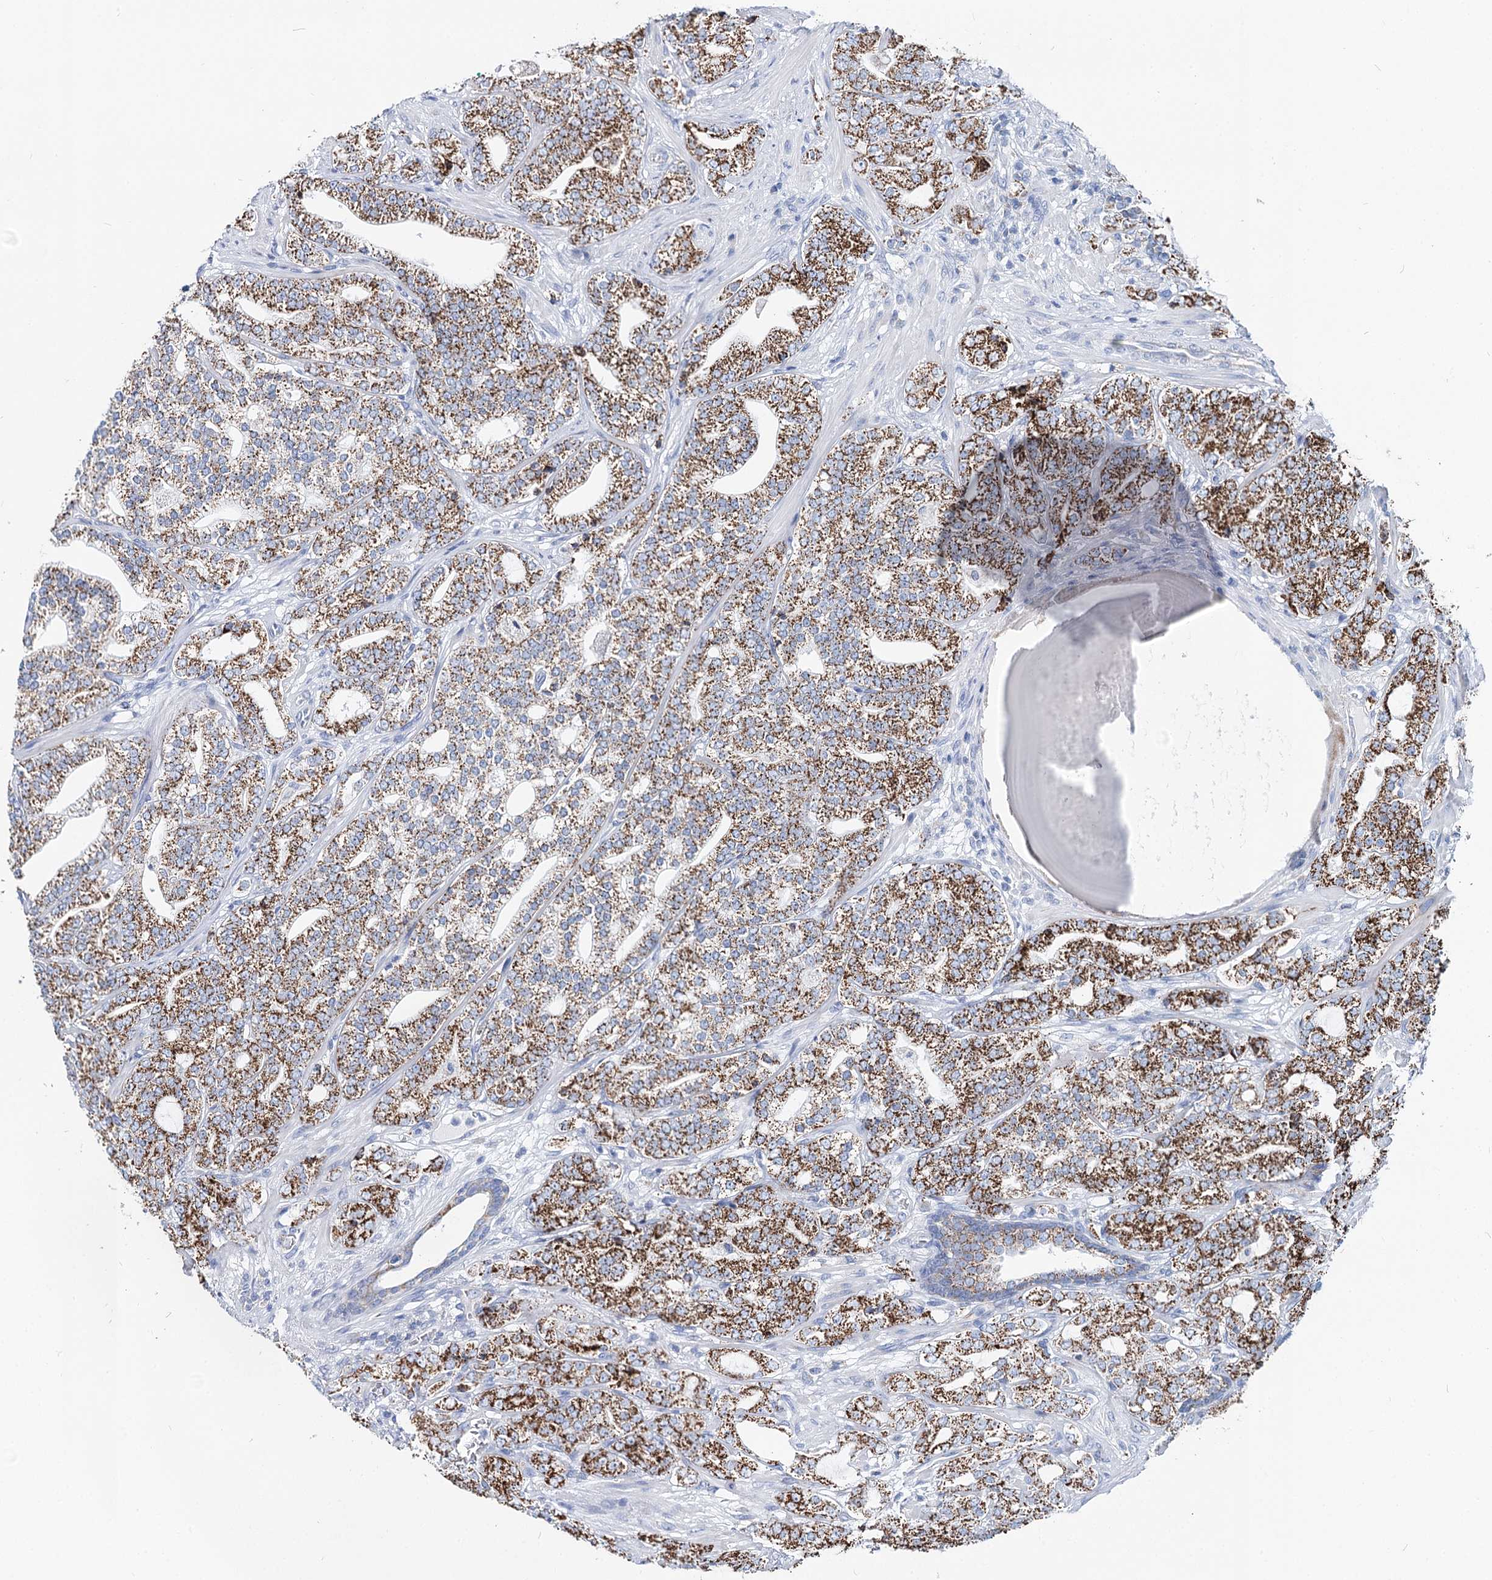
{"staining": {"intensity": "strong", "quantity": "25%-75%", "location": "cytoplasmic/membranous"}, "tissue": "prostate cancer", "cell_type": "Tumor cells", "image_type": "cancer", "snomed": [{"axis": "morphology", "description": "Adenocarcinoma, High grade"}, {"axis": "topography", "description": "Prostate"}], "caption": "About 25%-75% of tumor cells in human prostate high-grade adenocarcinoma show strong cytoplasmic/membranous protein positivity as visualized by brown immunohistochemical staining.", "gene": "MCCC2", "patient": {"sex": "male", "age": 64}}